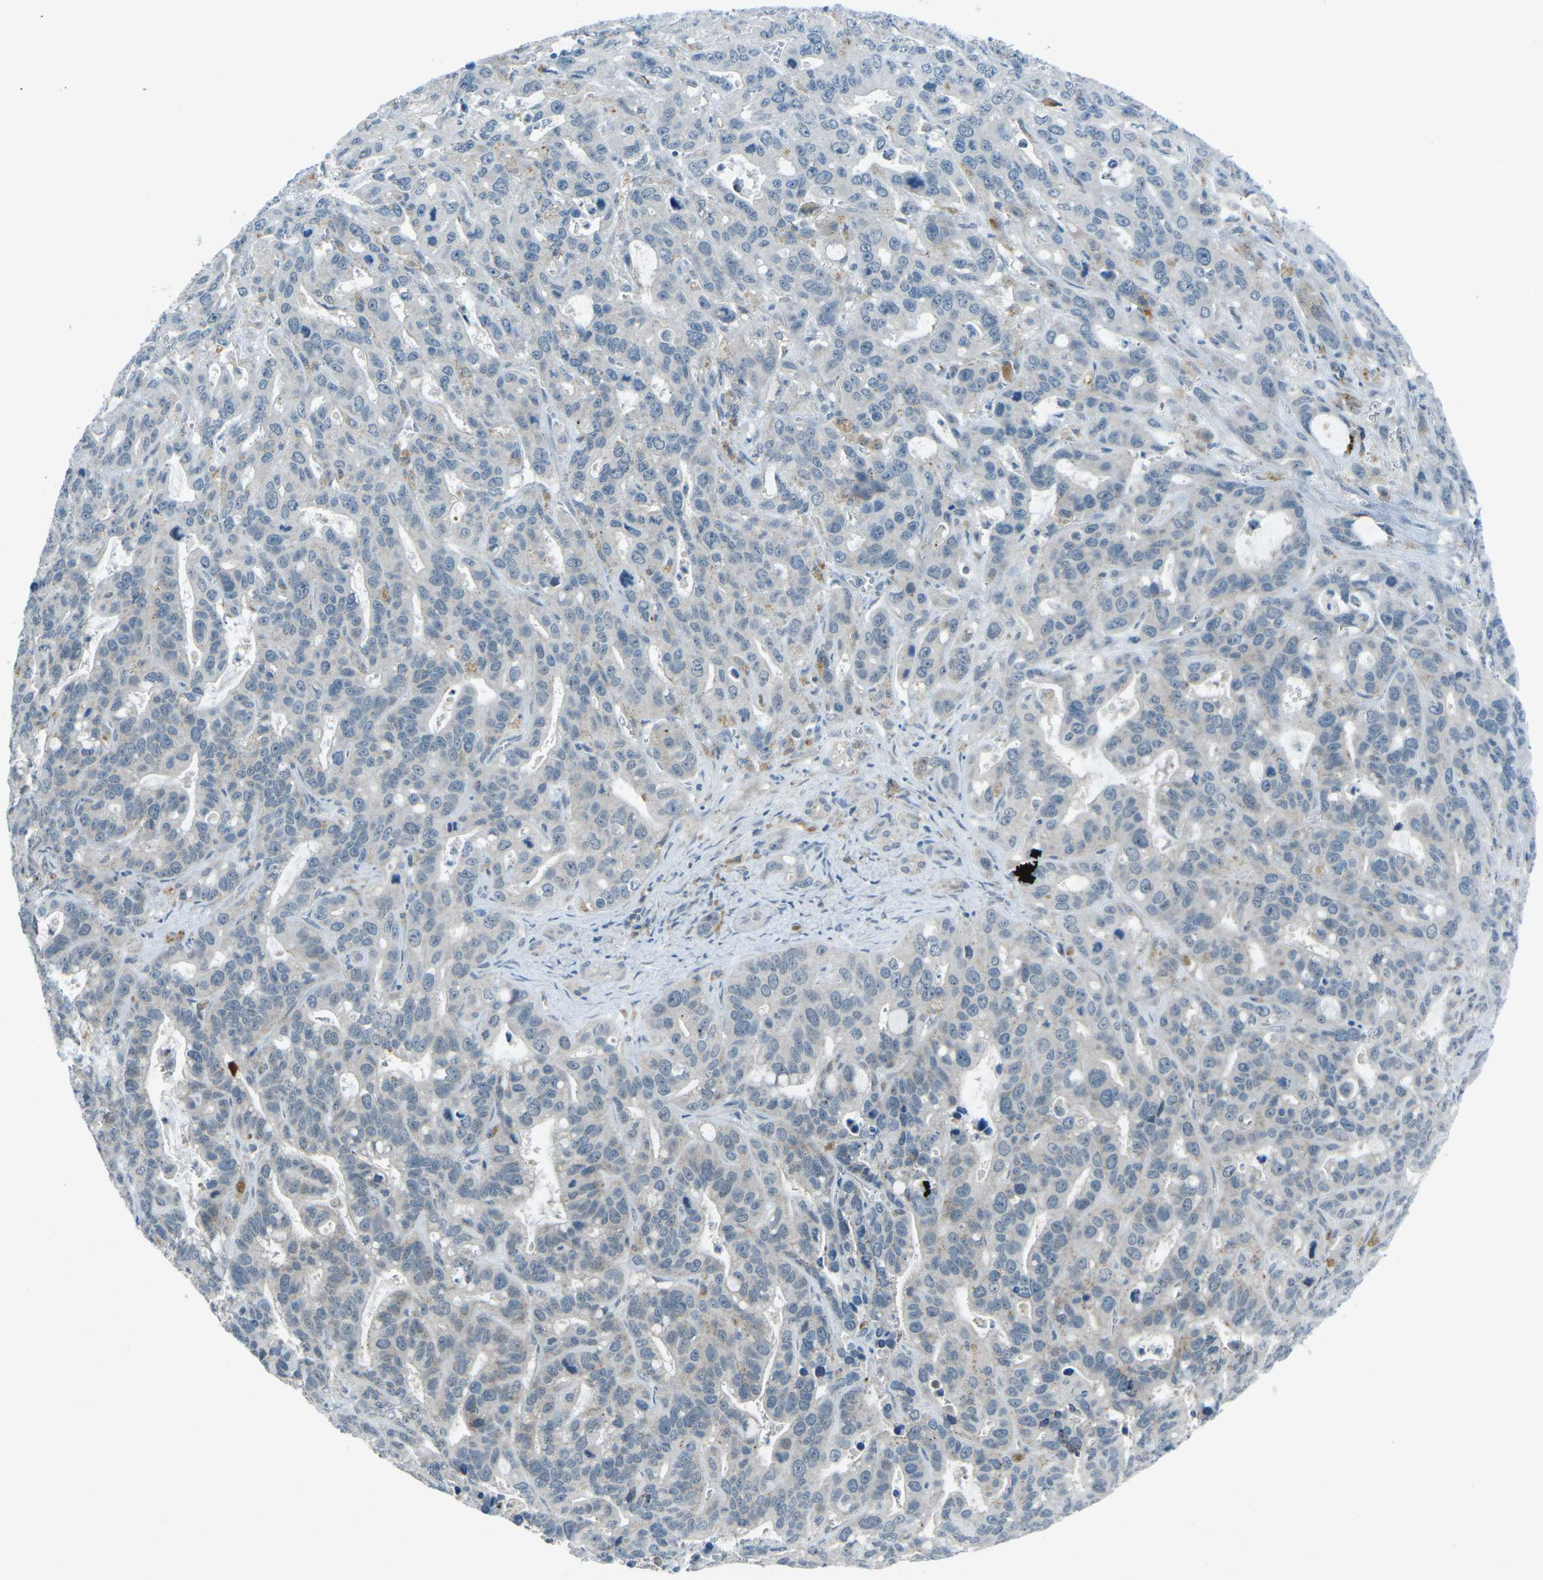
{"staining": {"intensity": "negative", "quantity": "none", "location": "none"}, "tissue": "liver cancer", "cell_type": "Tumor cells", "image_type": "cancer", "snomed": [{"axis": "morphology", "description": "Cholangiocarcinoma"}, {"axis": "topography", "description": "Liver"}], "caption": "Tumor cells show no significant protein expression in cholangiocarcinoma (liver). The staining is performed using DAB (3,3'-diaminobenzidine) brown chromogen with nuclei counter-stained in using hematoxylin.", "gene": "PRKCA", "patient": {"sex": "female", "age": 65}}